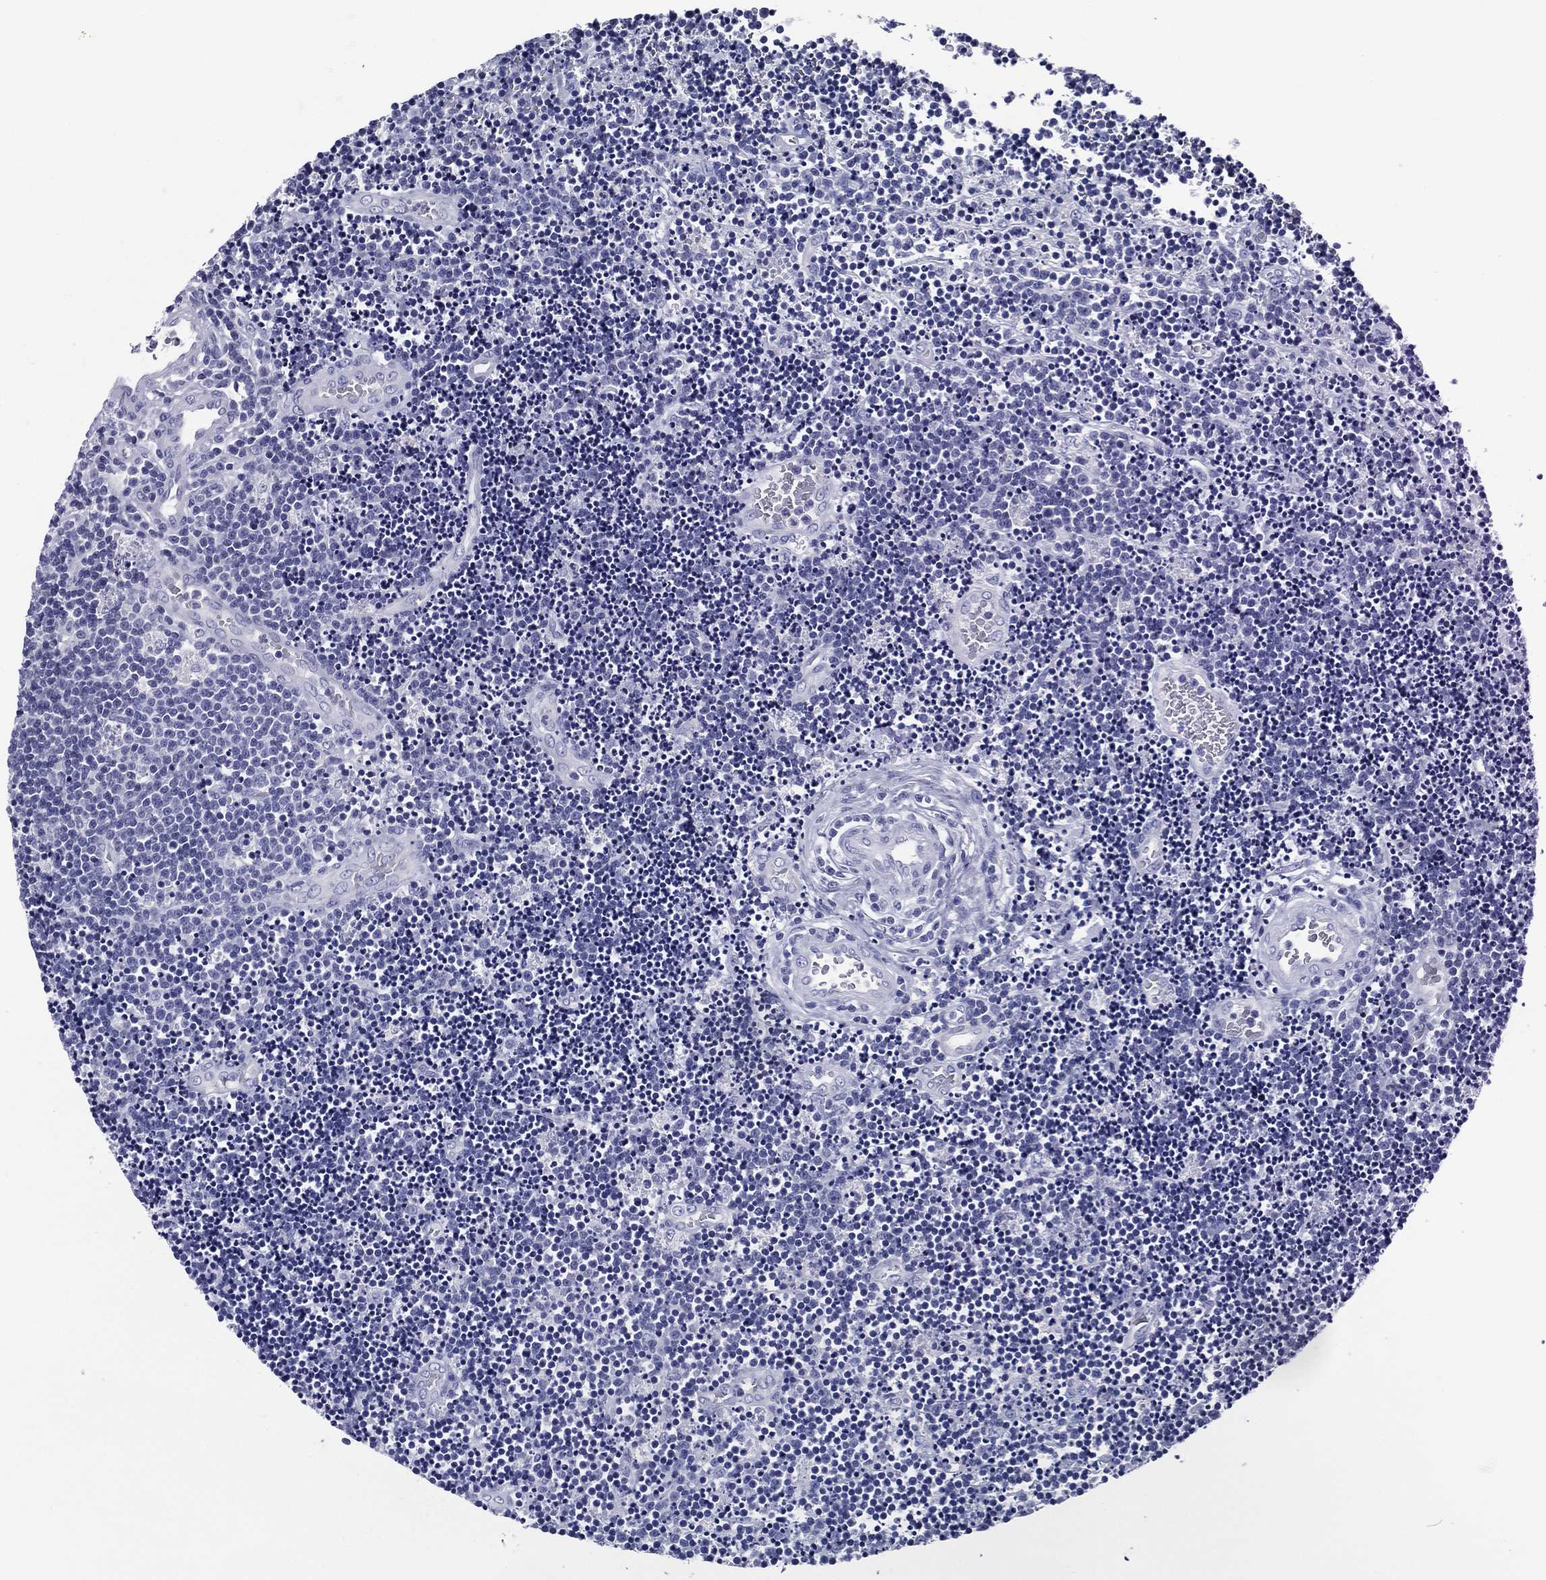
{"staining": {"intensity": "negative", "quantity": "none", "location": "none"}, "tissue": "lymphoma", "cell_type": "Tumor cells", "image_type": "cancer", "snomed": [{"axis": "morphology", "description": "Malignant lymphoma, non-Hodgkin's type, Low grade"}, {"axis": "topography", "description": "Brain"}], "caption": "High power microscopy micrograph of an immunohistochemistry image of malignant lymphoma, non-Hodgkin's type (low-grade), revealing no significant positivity in tumor cells.", "gene": "ACE2", "patient": {"sex": "female", "age": 66}}